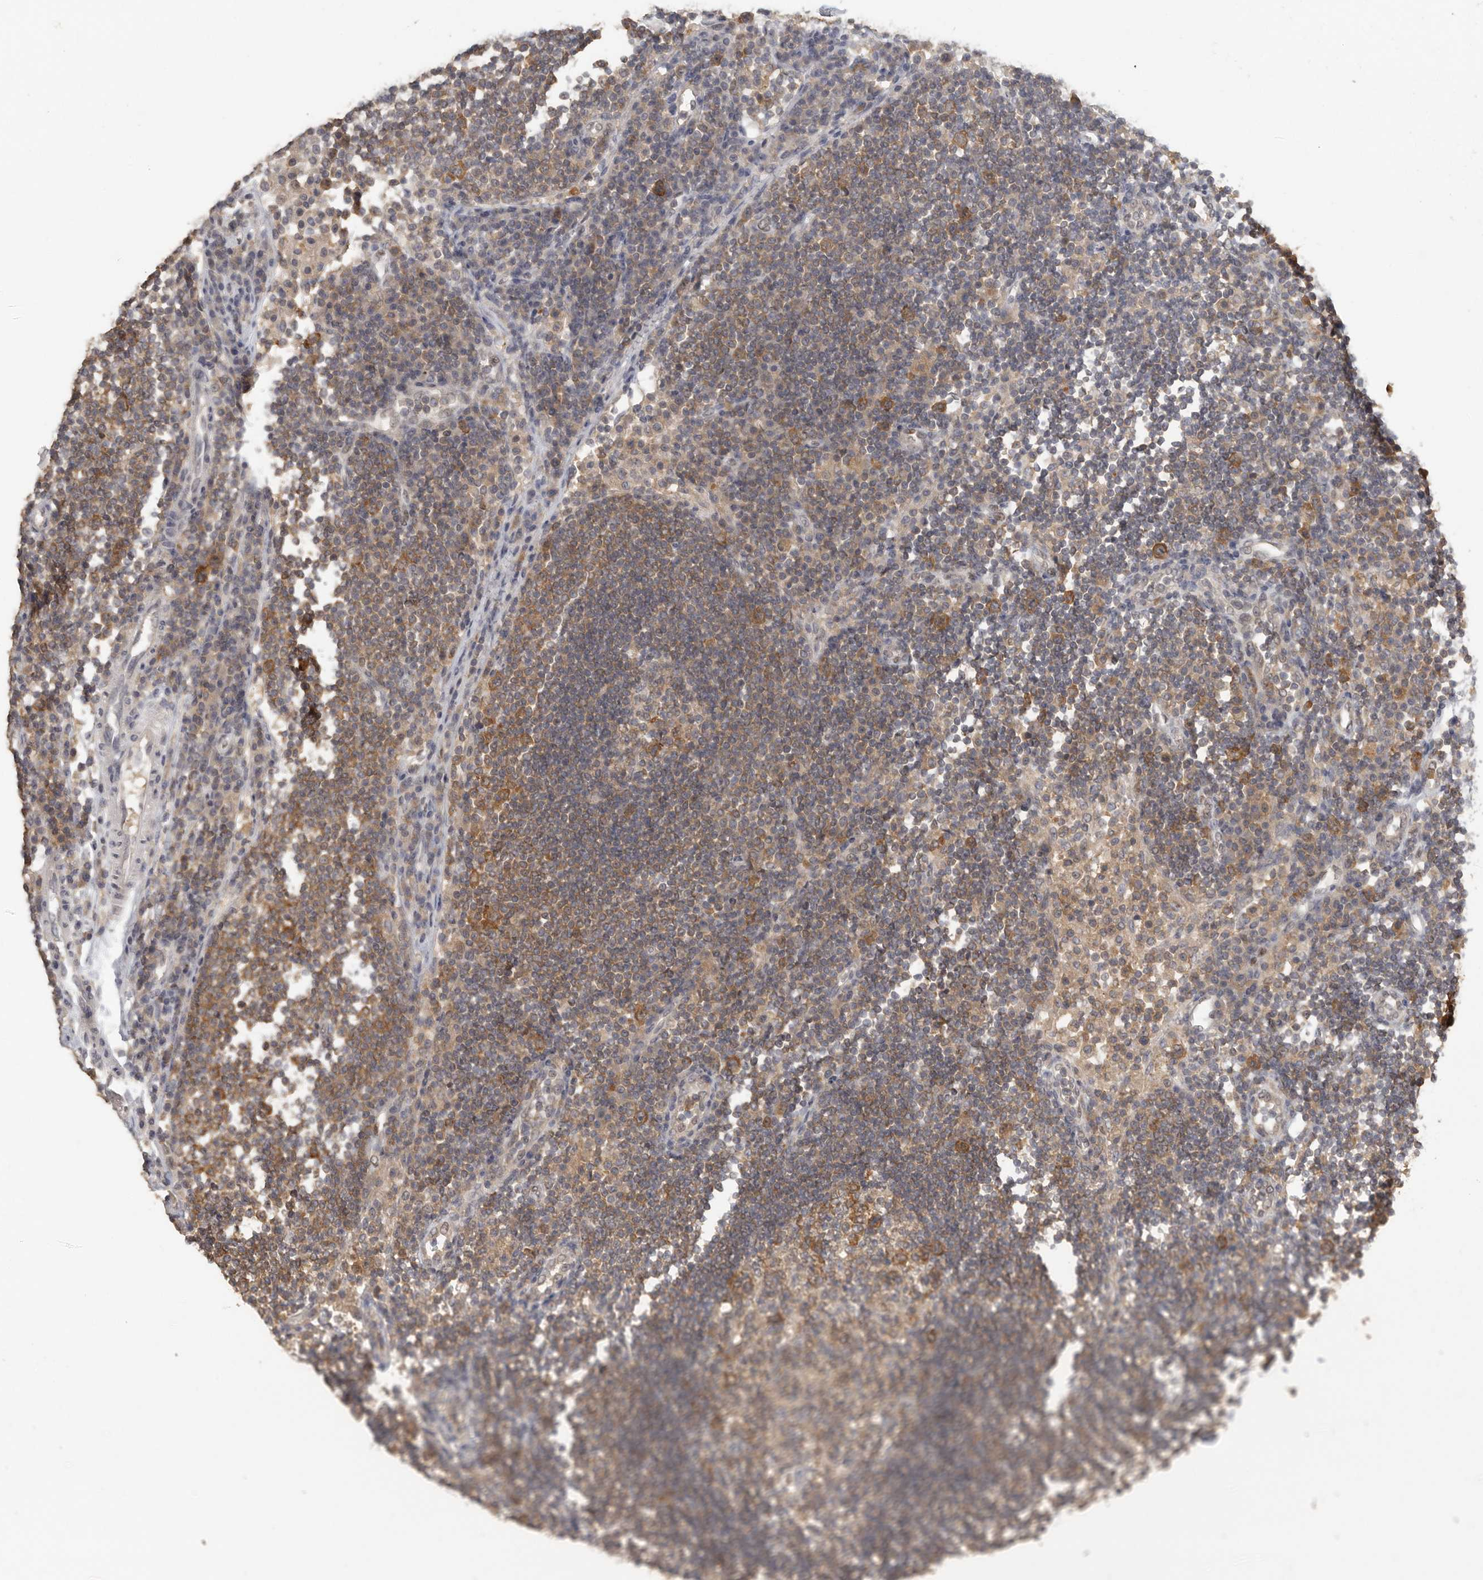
{"staining": {"intensity": "strong", "quantity": "25%-75%", "location": "cytoplasmic/membranous"}, "tissue": "lymph node", "cell_type": "Germinal center cells", "image_type": "normal", "snomed": [{"axis": "morphology", "description": "Normal tissue, NOS"}, {"axis": "topography", "description": "Lymph node"}], "caption": "Protein staining by immunohistochemistry (IHC) demonstrates strong cytoplasmic/membranous expression in about 25%-75% of germinal center cells in unremarkable lymph node.", "gene": "CCT8", "patient": {"sex": "female", "age": 53}}